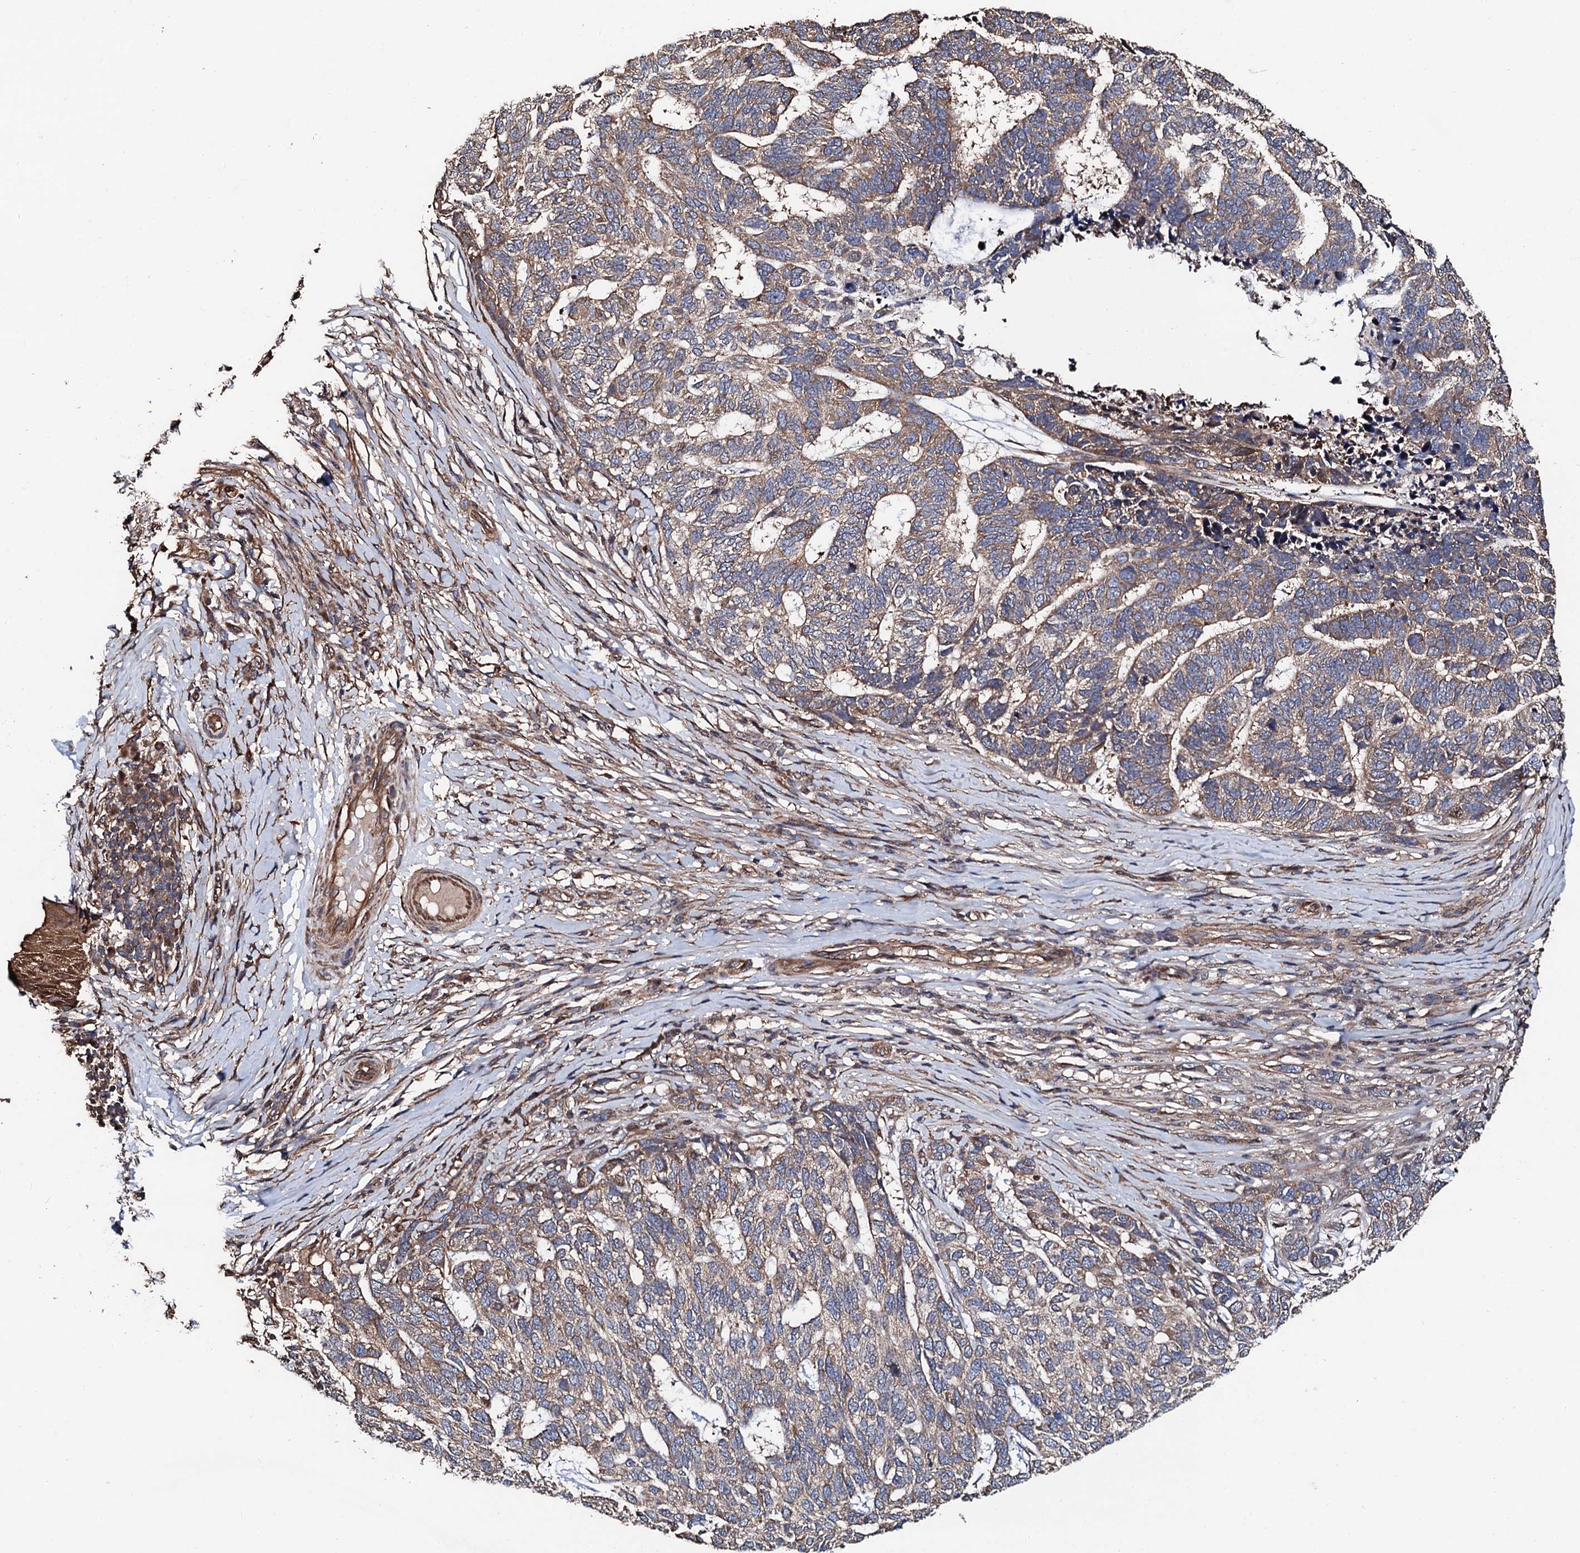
{"staining": {"intensity": "weak", "quantity": "25%-75%", "location": "cytoplasmic/membranous"}, "tissue": "skin cancer", "cell_type": "Tumor cells", "image_type": "cancer", "snomed": [{"axis": "morphology", "description": "Basal cell carcinoma"}, {"axis": "topography", "description": "Skin"}], "caption": "Protein expression analysis of human skin basal cell carcinoma reveals weak cytoplasmic/membranous positivity in about 25%-75% of tumor cells. The protein is shown in brown color, while the nuclei are stained blue.", "gene": "CKAP5", "patient": {"sex": "female", "age": 65}}